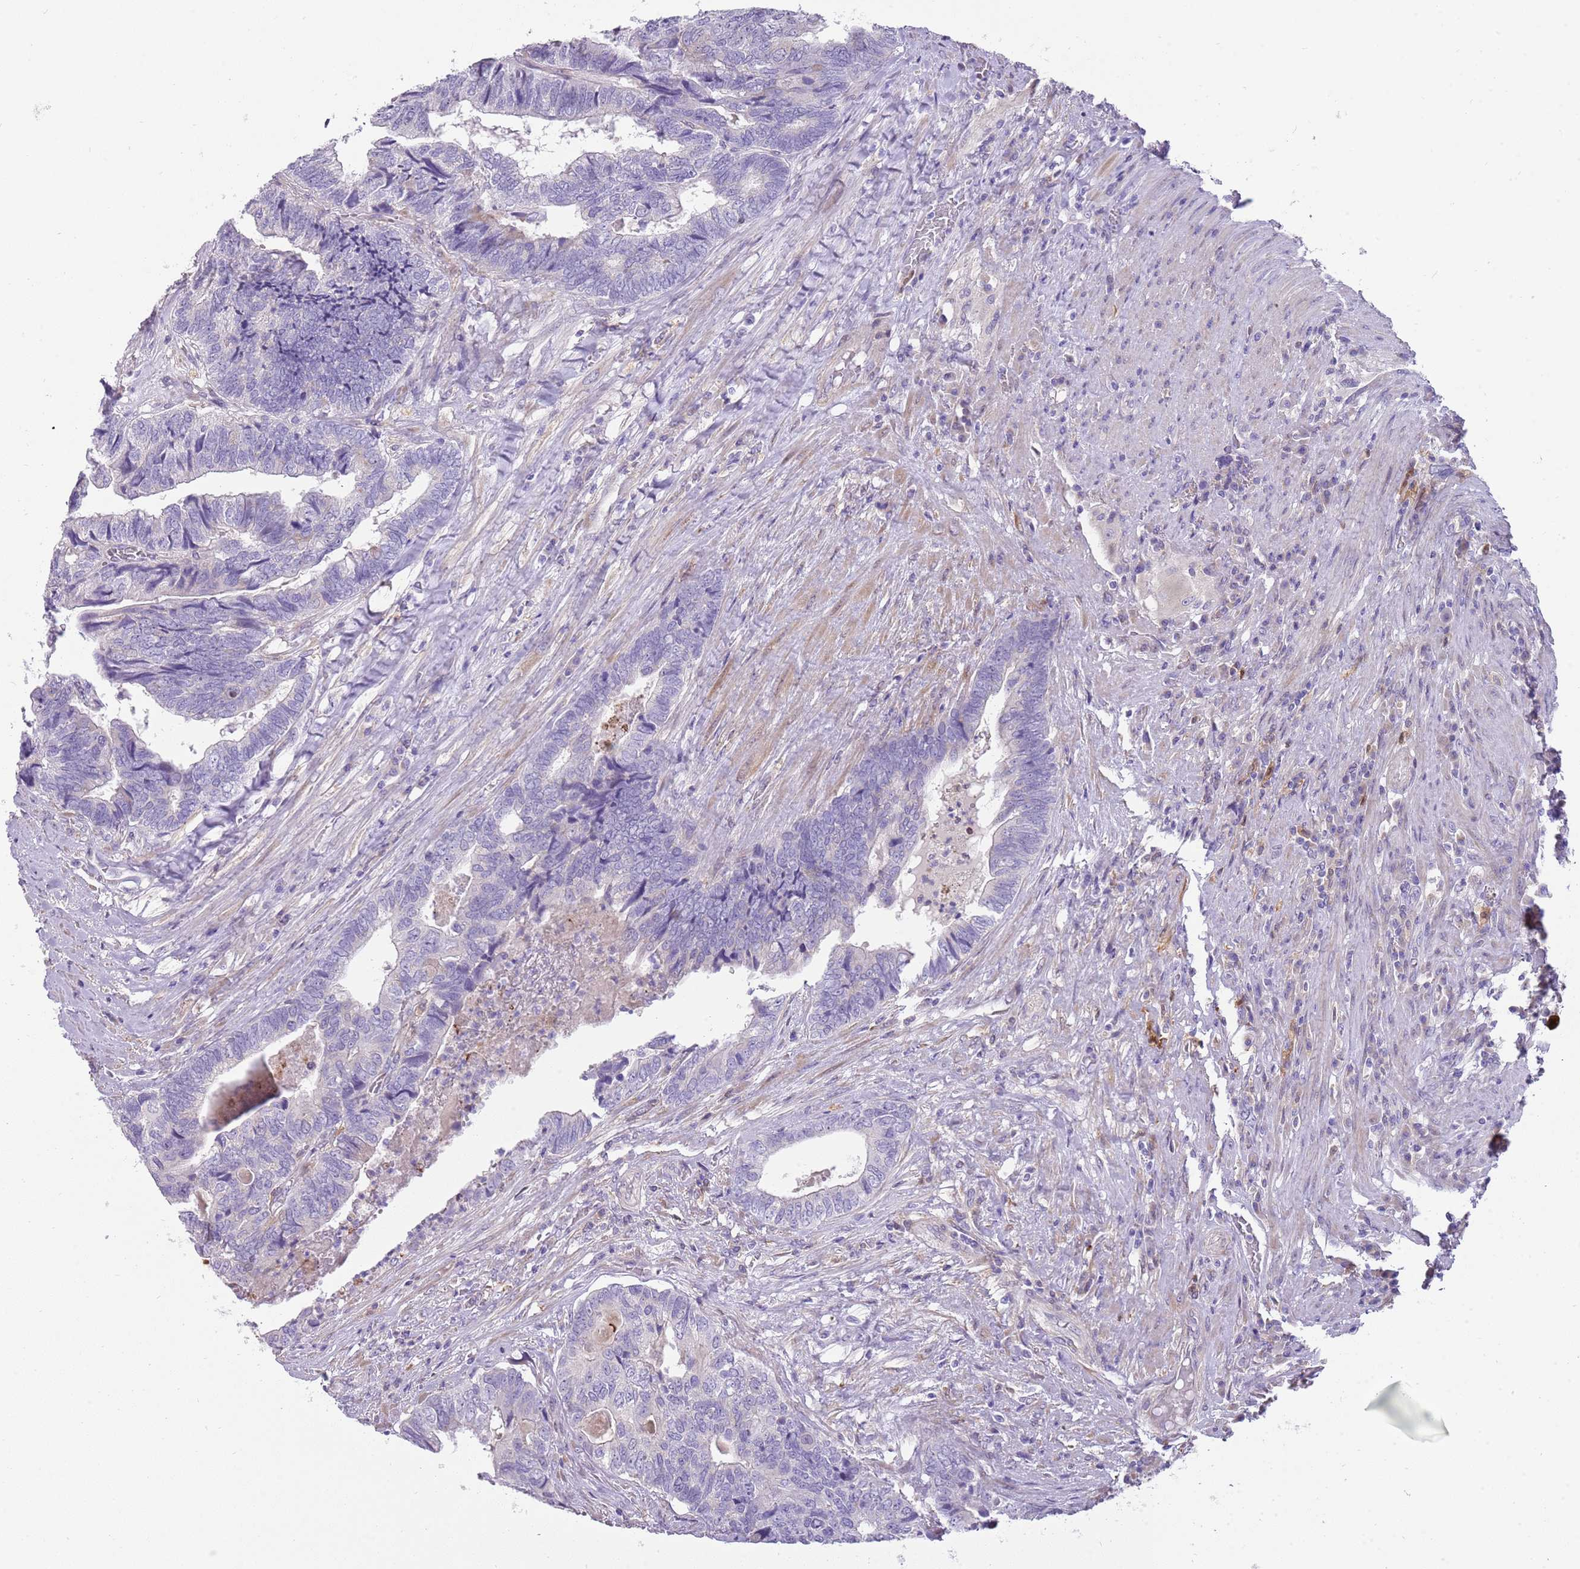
{"staining": {"intensity": "negative", "quantity": "none", "location": "none"}, "tissue": "colorectal cancer", "cell_type": "Tumor cells", "image_type": "cancer", "snomed": [{"axis": "morphology", "description": "Adenocarcinoma, NOS"}, {"axis": "topography", "description": "Colon"}], "caption": "This histopathology image is of colorectal adenocarcinoma stained with immunohistochemistry to label a protein in brown with the nuclei are counter-stained blue. There is no expression in tumor cells.", "gene": "DIPK1C", "patient": {"sex": "female", "age": 67}}